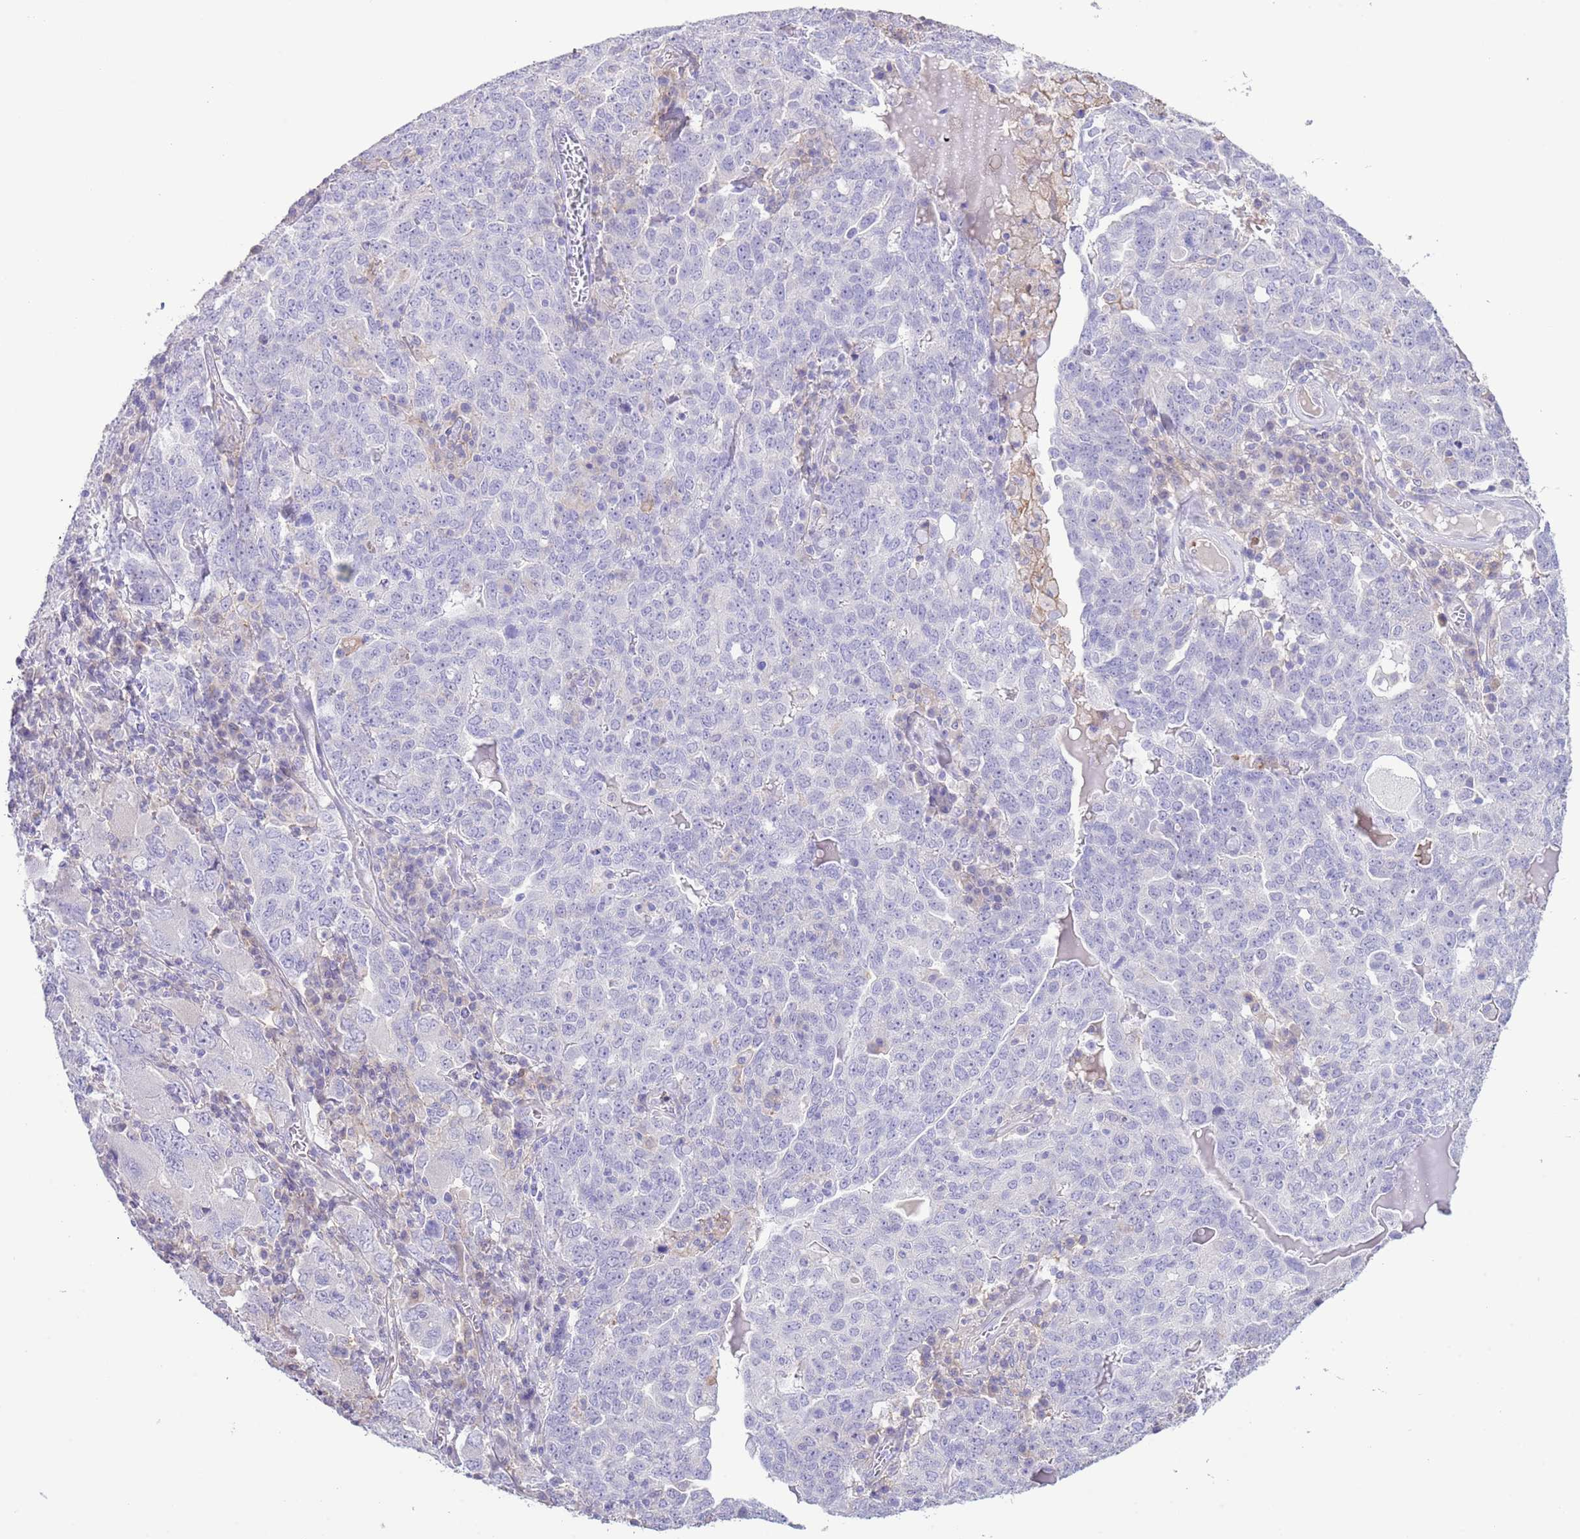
{"staining": {"intensity": "negative", "quantity": "none", "location": "none"}, "tissue": "ovarian cancer", "cell_type": "Tumor cells", "image_type": "cancer", "snomed": [{"axis": "morphology", "description": "Carcinoma, endometroid"}, {"axis": "topography", "description": "Ovary"}], "caption": "Tumor cells show no significant protein positivity in ovarian cancer.", "gene": "IGF1", "patient": {"sex": "female", "age": 62}}